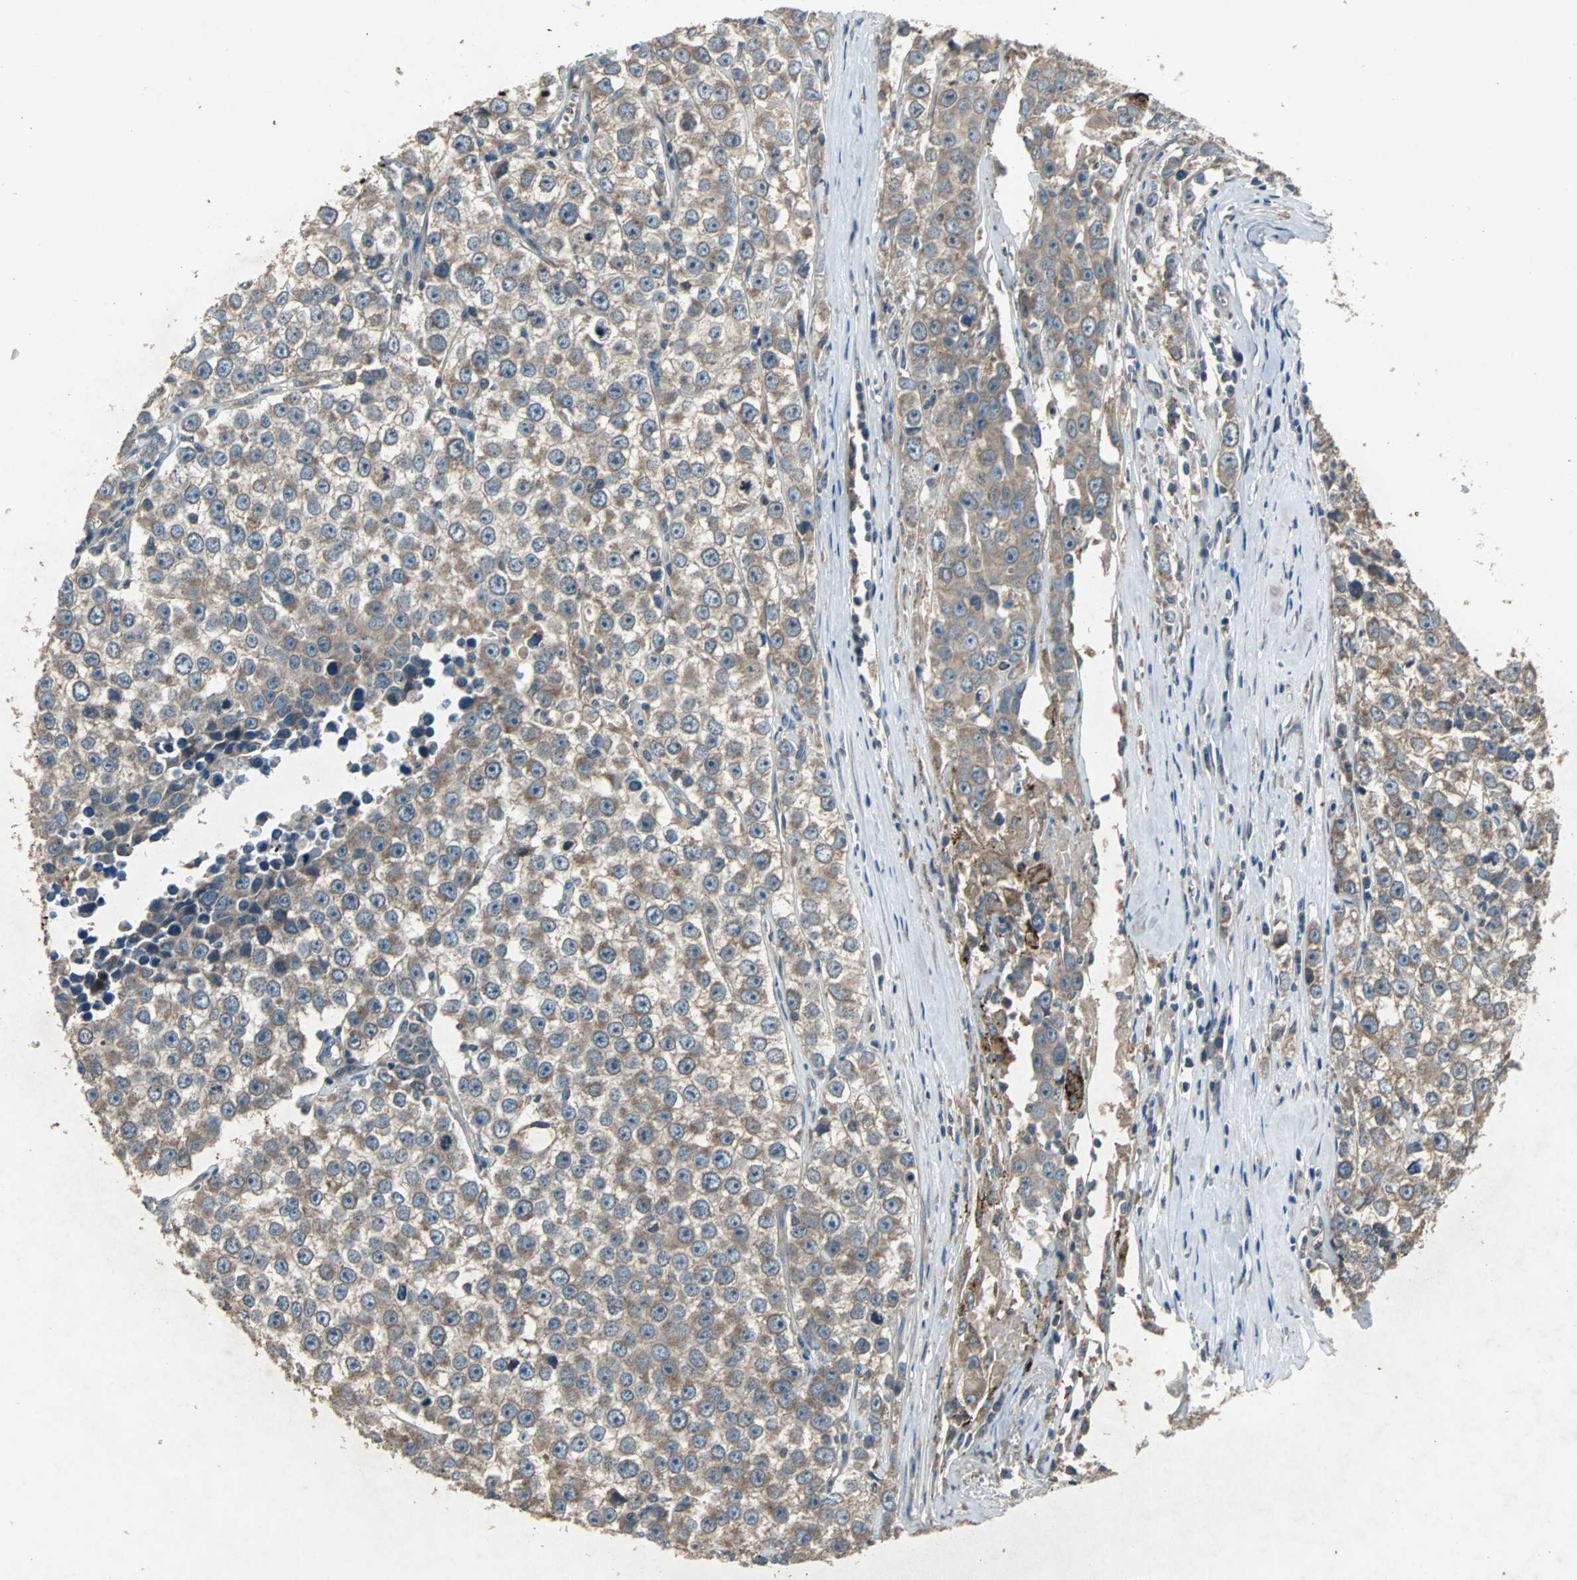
{"staining": {"intensity": "weak", "quantity": ">75%", "location": "cytoplasmic/membranous"}, "tissue": "testis cancer", "cell_type": "Tumor cells", "image_type": "cancer", "snomed": [{"axis": "morphology", "description": "Seminoma, NOS"}, {"axis": "morphology", "description": "Carcinoma, Embryonal, NOS"}, {"axis": "topography", "description": "Testis"}], "caption": "A low amount of weak cytoplasmic/membranous staining is appreciated in about >75% of tumor cells in embryonal carcinoma (testis) tissue.", "gene": "SOS1", "patient": {"sex": "male", "age": 52}}